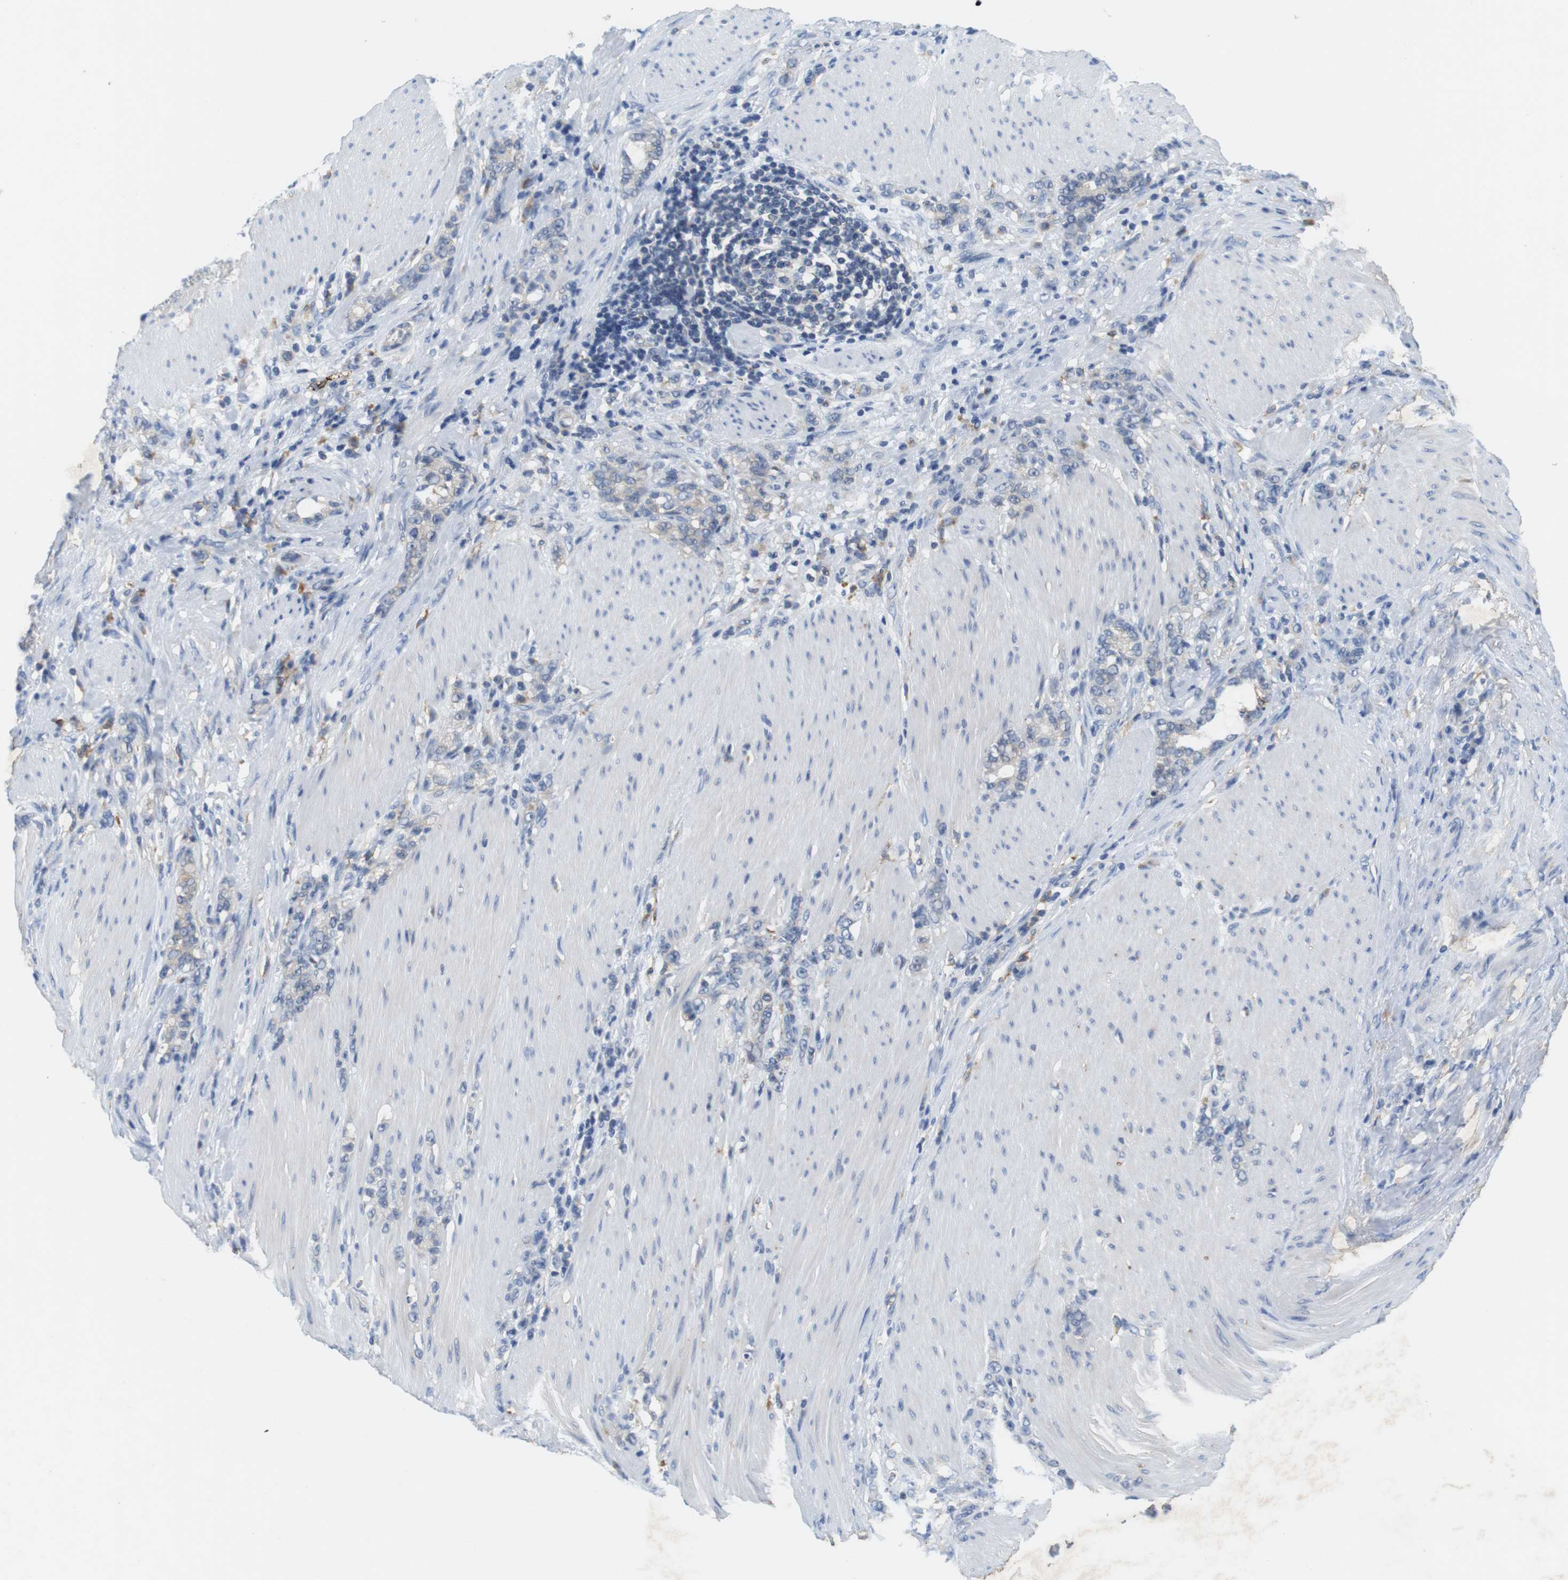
{"staining": {"intensity": "negative", "quantity": "none", "location": "none"}, "tissue": "stomach cancer", "cell_type": "Tumor cells", "image_type": "cancer", "snomed": [{"axis": "morphology", "description": "Adenocarcinoma, NOS"}, {"axis": "topography", "description": "Stomach, lower"}], "caption": "There is no significant staining in tumor cells of stomach cancer.", "gene": "CNGA2", "patient": {"sex": "male", "age": 88}}